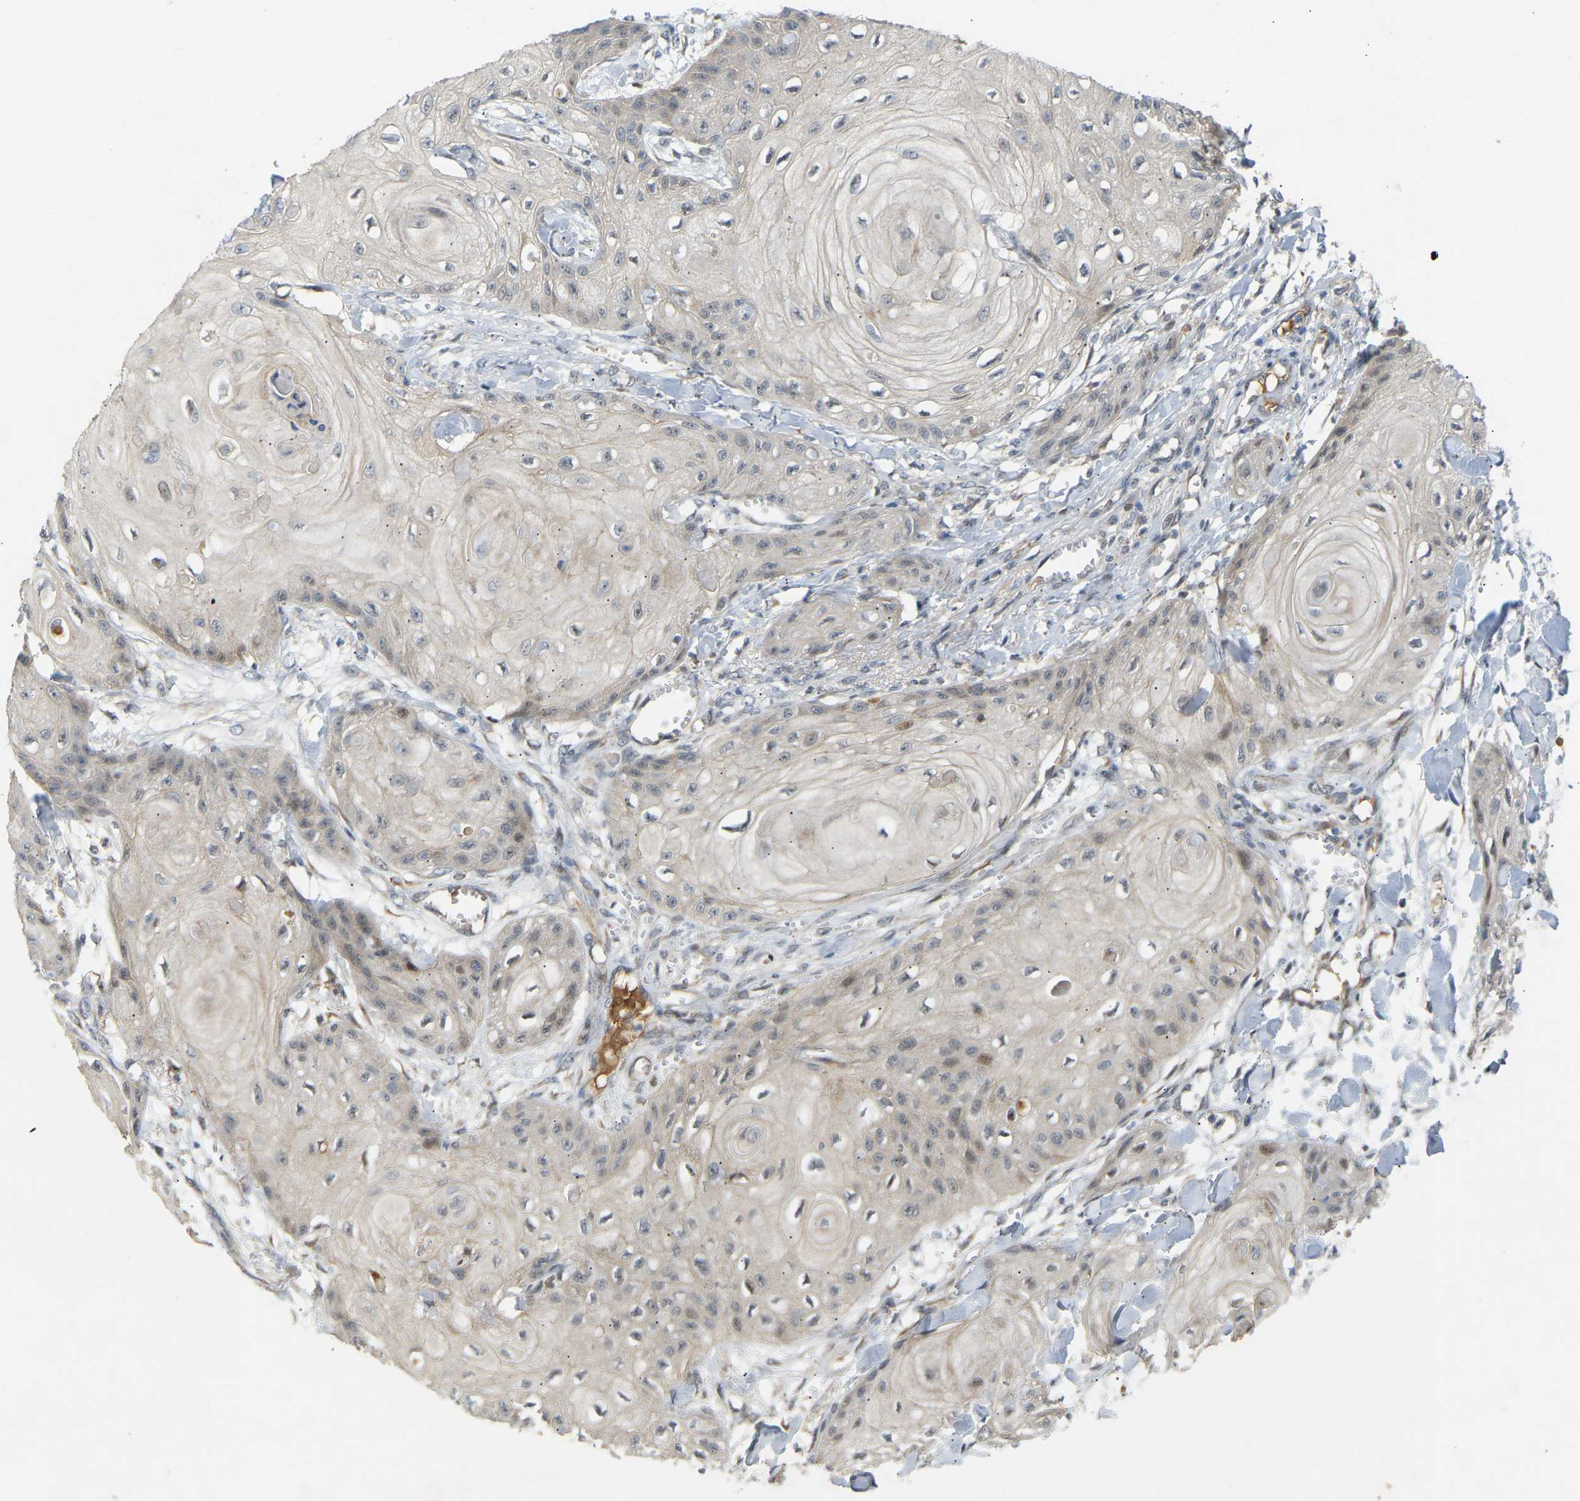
{"staining": {"intensity": "negative", "quantity": "none", "location": "none"}, "tissue": "skin cancer", "cell_type": "Tumor cells", "image_type": "cancer", "snomed": [{"axis": "morphology", "description": "Squamous cell carcinoma, NOS"}, {"axis": "topography", "description": "Skin"}], "caption": "This histopathology image is of skin cancer (squamous cell carcinoma) stained with IHC to label a protein in brown with the nuclei are counter-stained blue. There is no staining in tumor cells.", "gene": "PTCD1", "patient": {"sex": "male", "age": 74}}